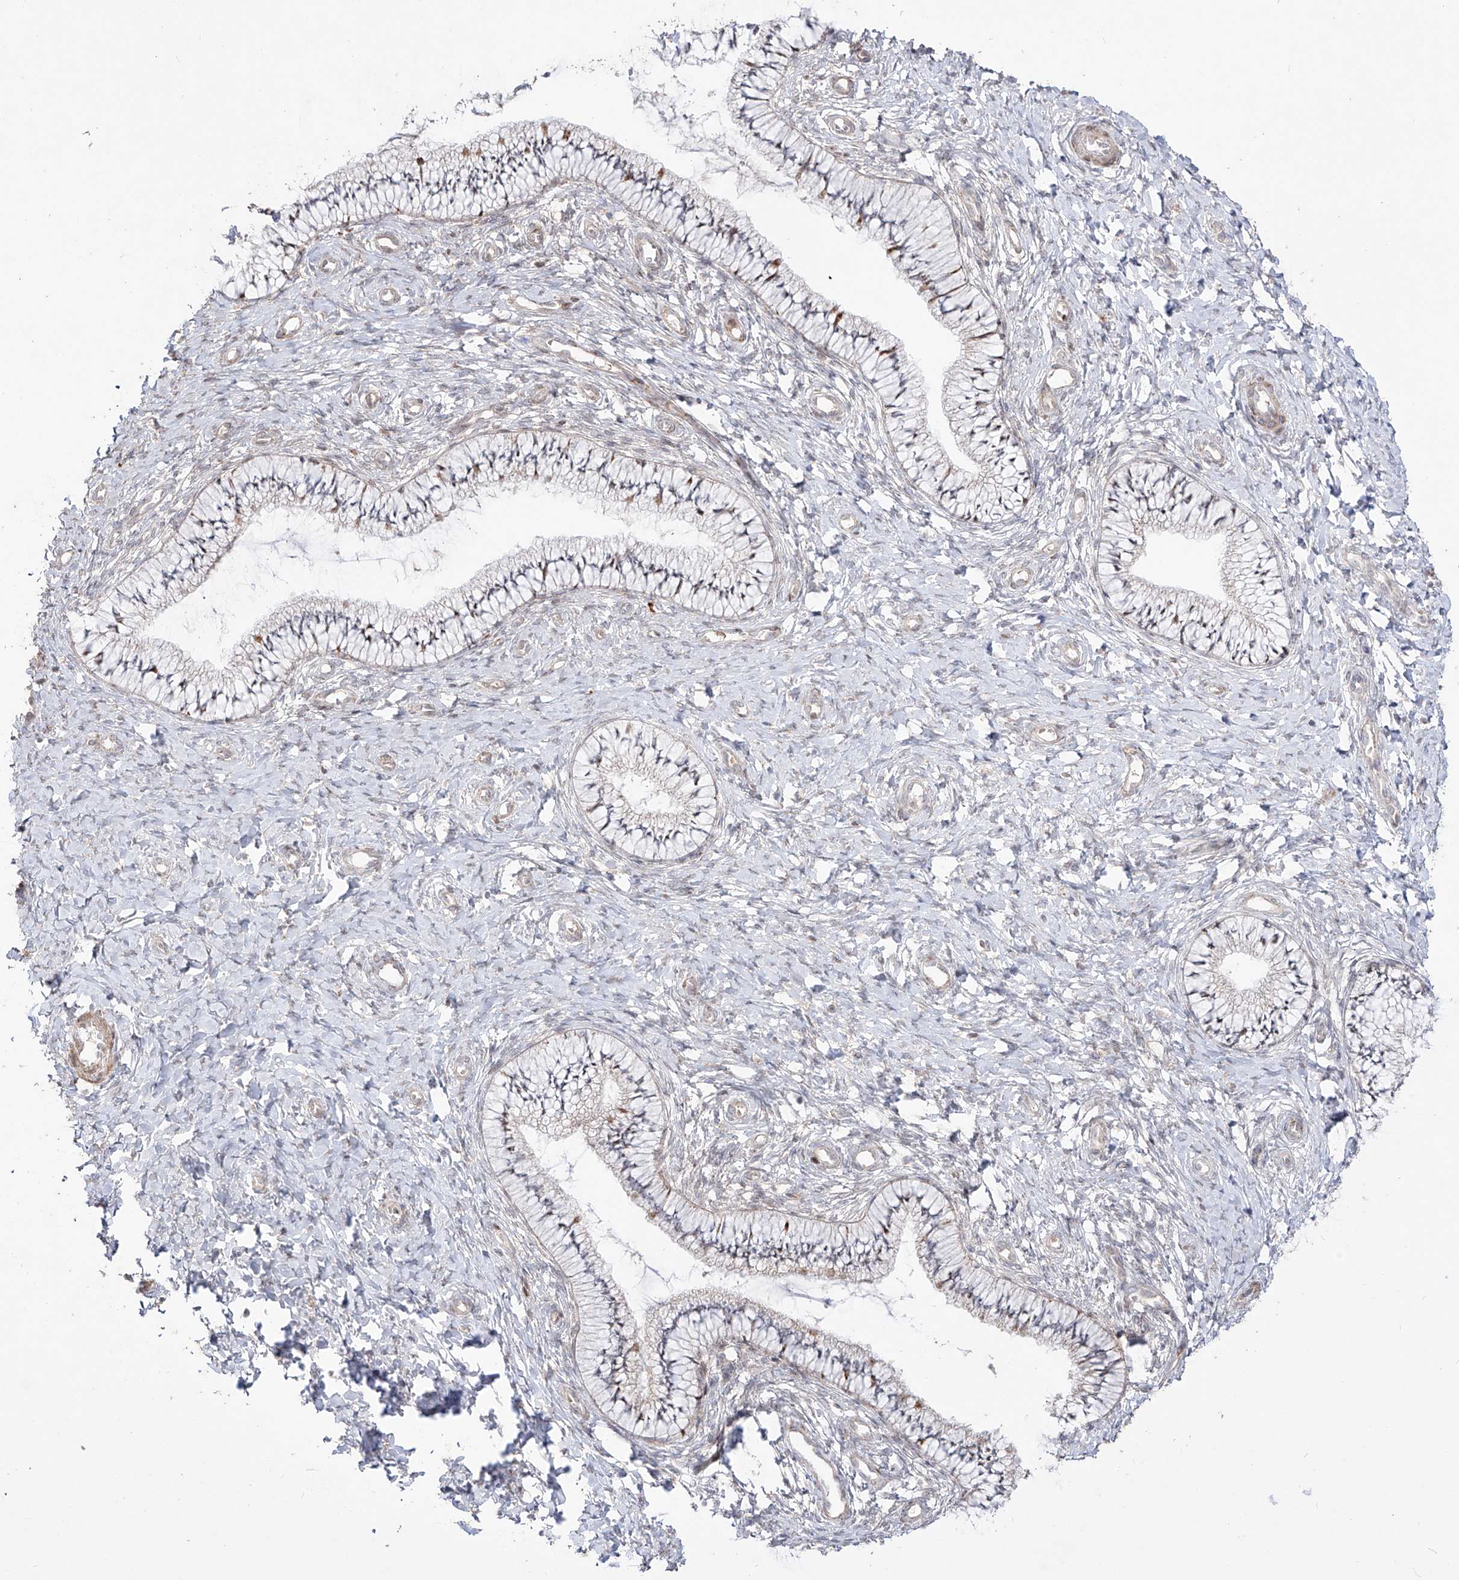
{"staining": {"intensity": "weak", "quantity": "<25%", "location": "cytoplasmic/membranous"}, "tissue": "cervix", "cell_type": "Glandular cells", "image_type": "normal", "snomed": [{"axis": "morphology", "description": "Normal tissue, NOS"}, {"axis": "topography", "description": "Cervix"}], "caption": "Immunohistochemistry of normal human cervix shows no positivity in glandular cells.", "gene": "YKT6", "patient": {"sex": "female", "age": 36}}